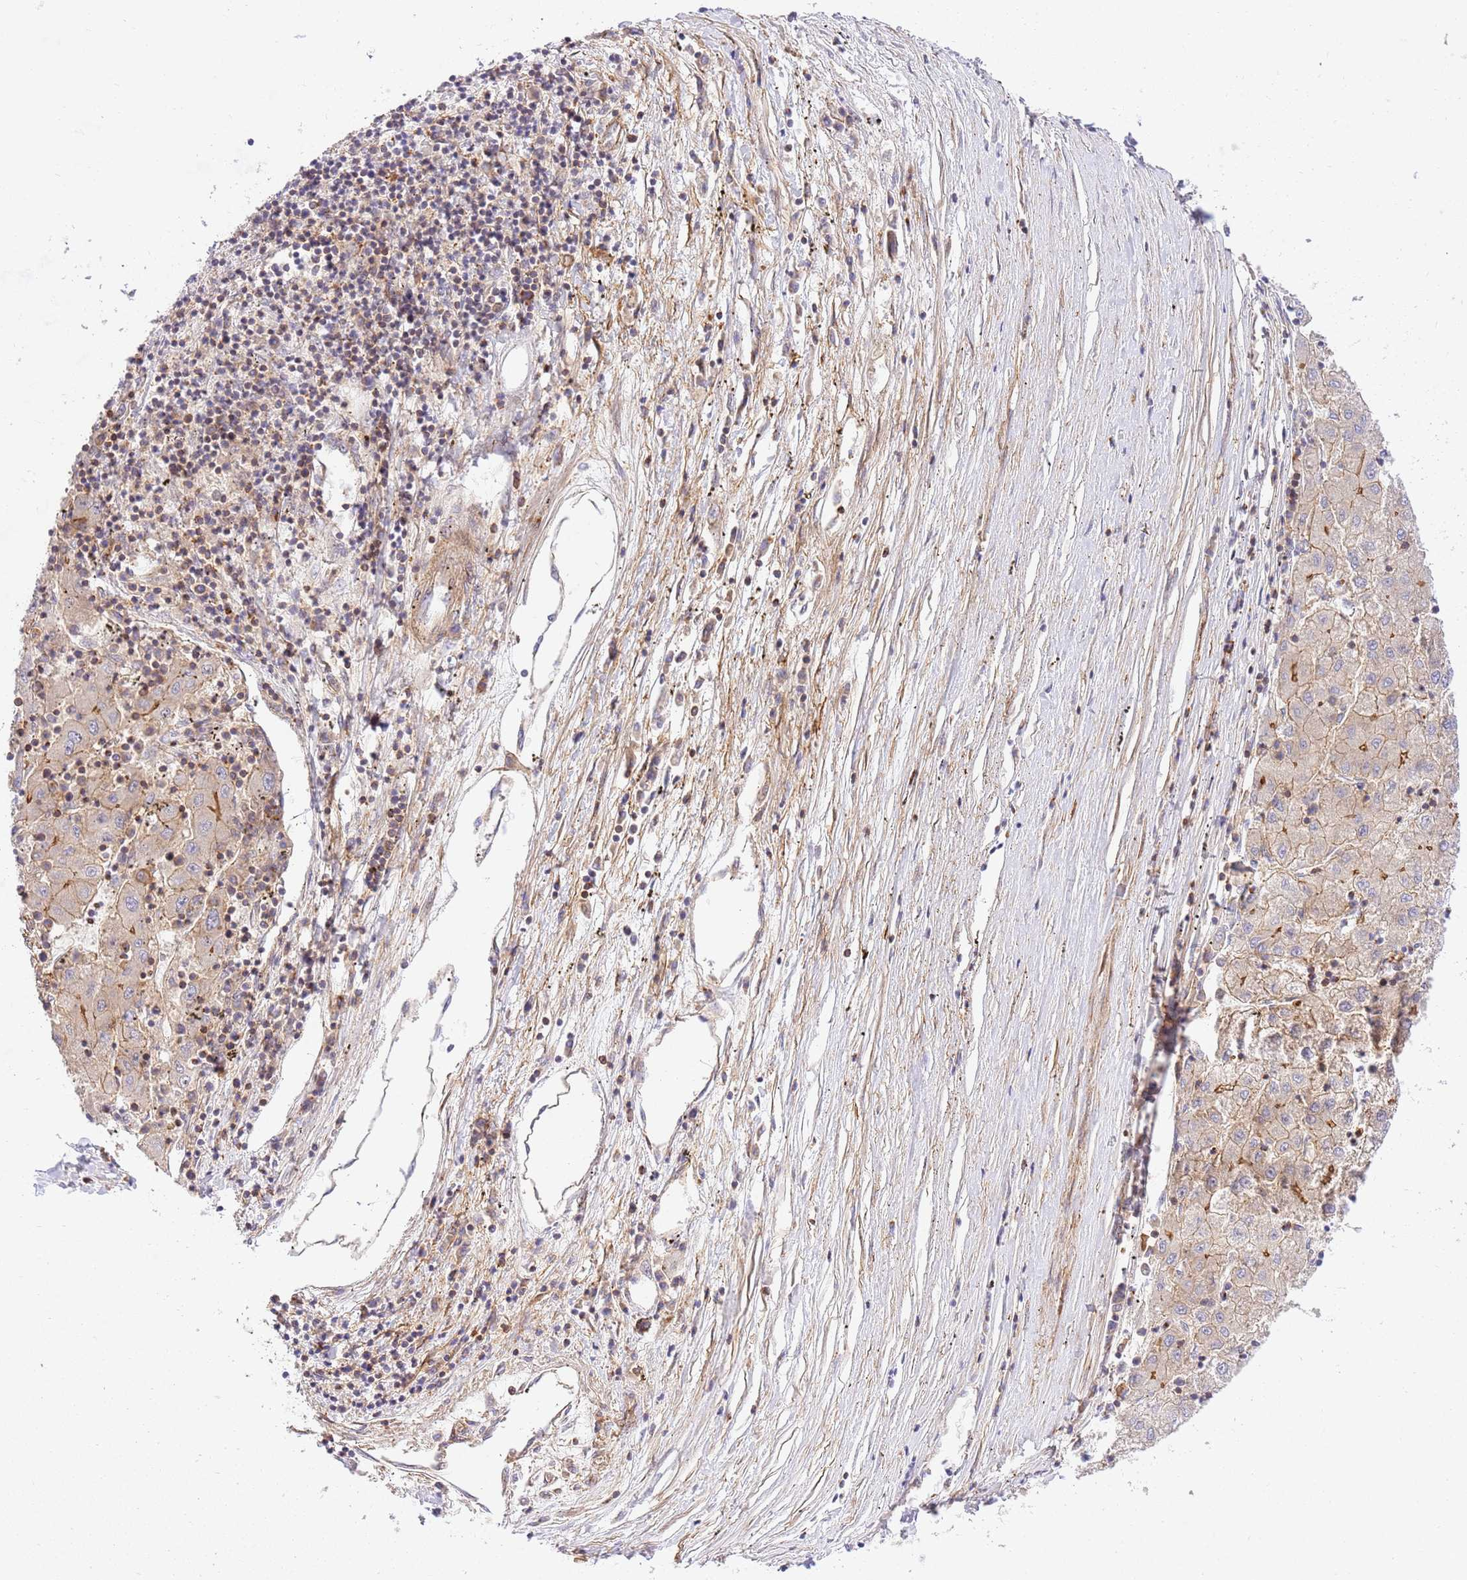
{"staining": {"intensity": "negative", "quantity": "none", "location": "none"}, "tissue": "liver cancer", "cell_type": "Tumor cells", "image_type": "cancer", "snomed": [{"axis": "morphology", "description": "Carcinoma, Hepatocellular, NOS"}, {"axis": "topography", "description": "Liver"}], "caption": "Histopathology image shows no protein expression in tumor cells of hepatocellular carcinoma (liver) tissue. (DAB (3,3'-diaminobenzidine) immunohistochemistry (IHC), high magnification).", "gene": "EFCAB8", "patient": {"sex": "male", "age": 72}}